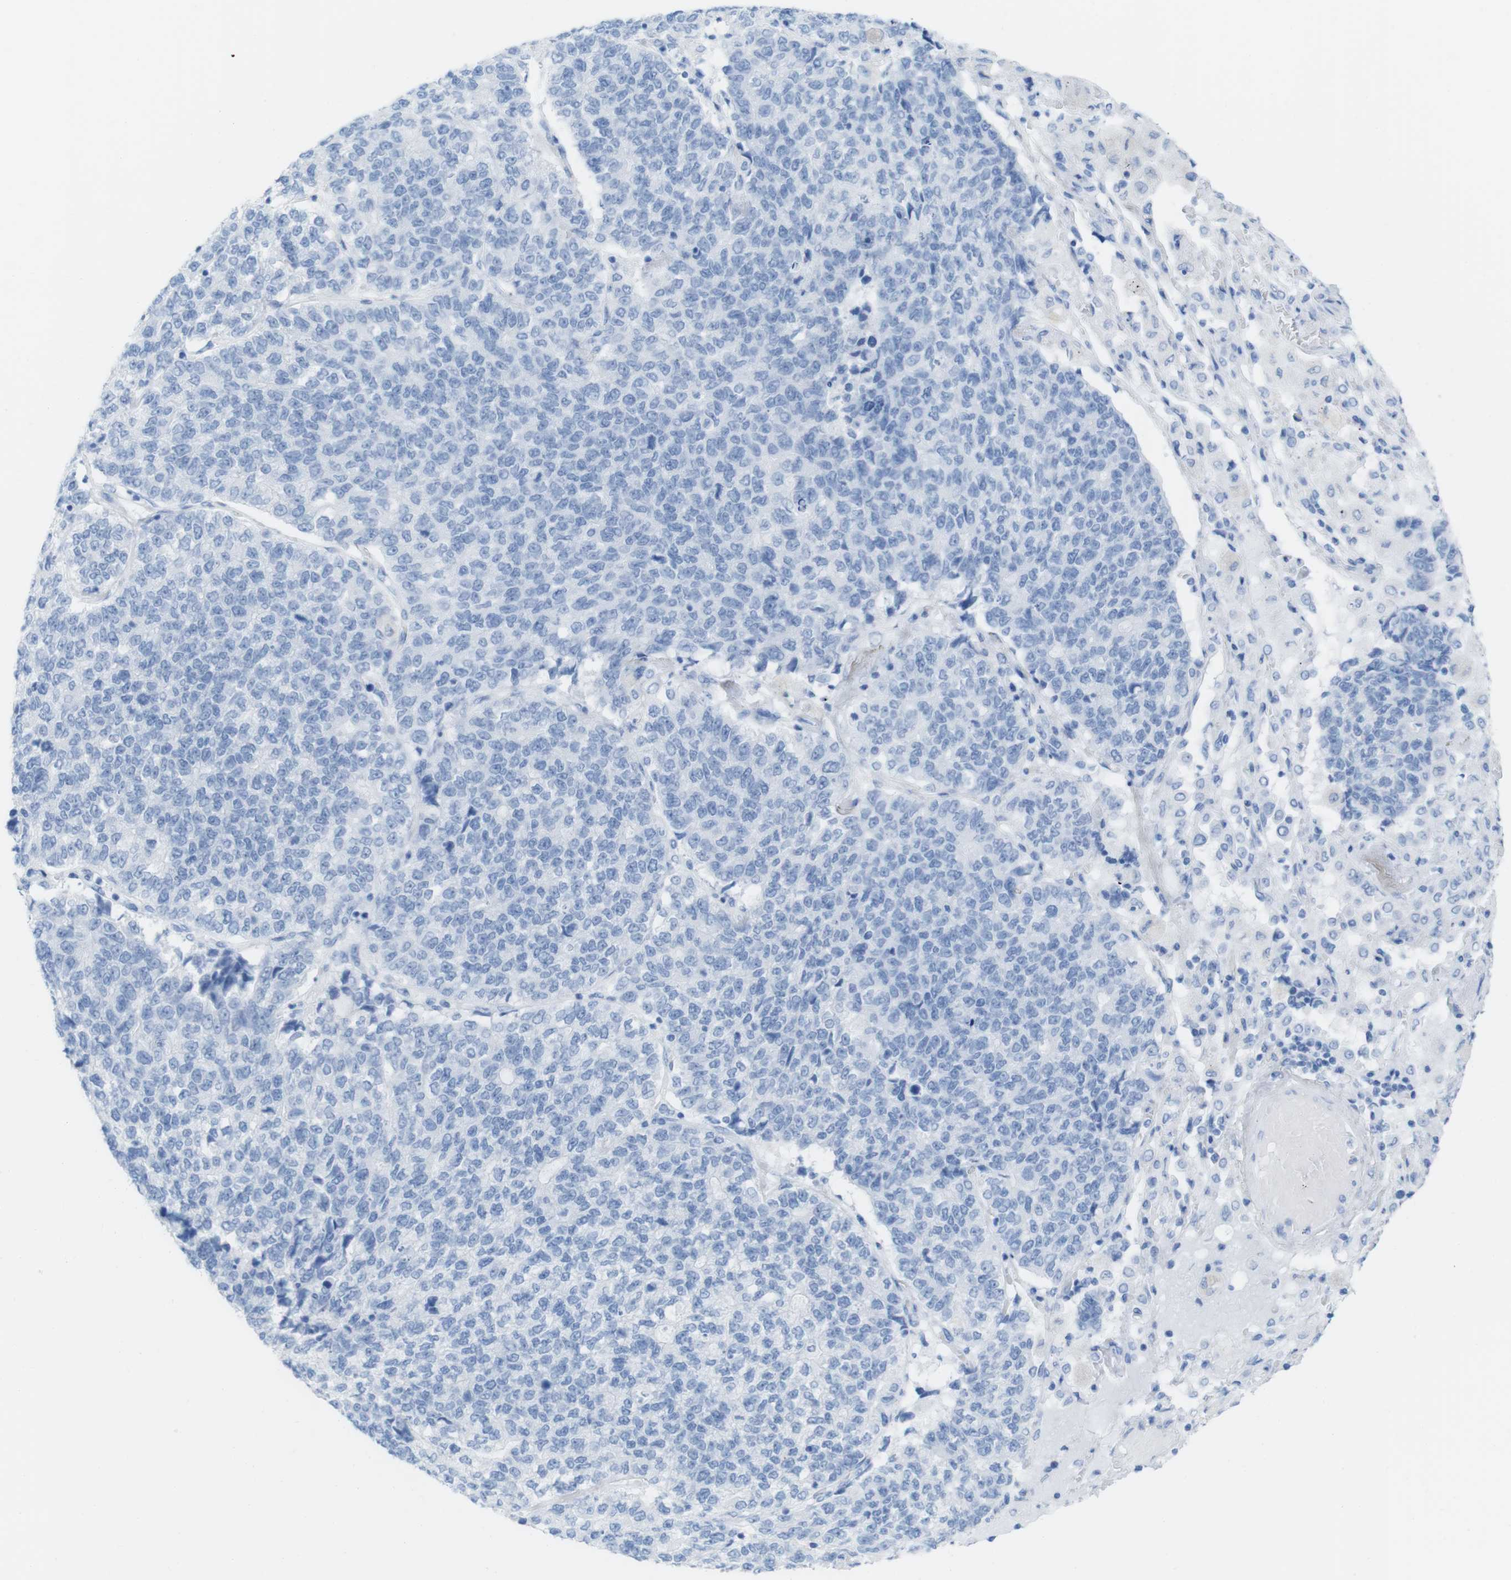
{"staining": {"intensity": "negative", "quantity": "none", "location": "none"}, "tissue": "lung cancer", "cell_type": "Tumor cells", "image_type": "cancer", "snomed": [{"axis": "morphology", "description": "Adenocarcinoma, NOS"}, {"axis": "topography", "description": "Lung"}], "caption": "DAB immunohistochemical staining of adenocarcinoma (lung) displays no significant positivity in tumor cells. (DAB (3,3'-diaminobenzidine) immunohistochemistry with hematoxylin counter stain).", "gene": "MYH7", "patient": {"sex": "male", "age": 49}}